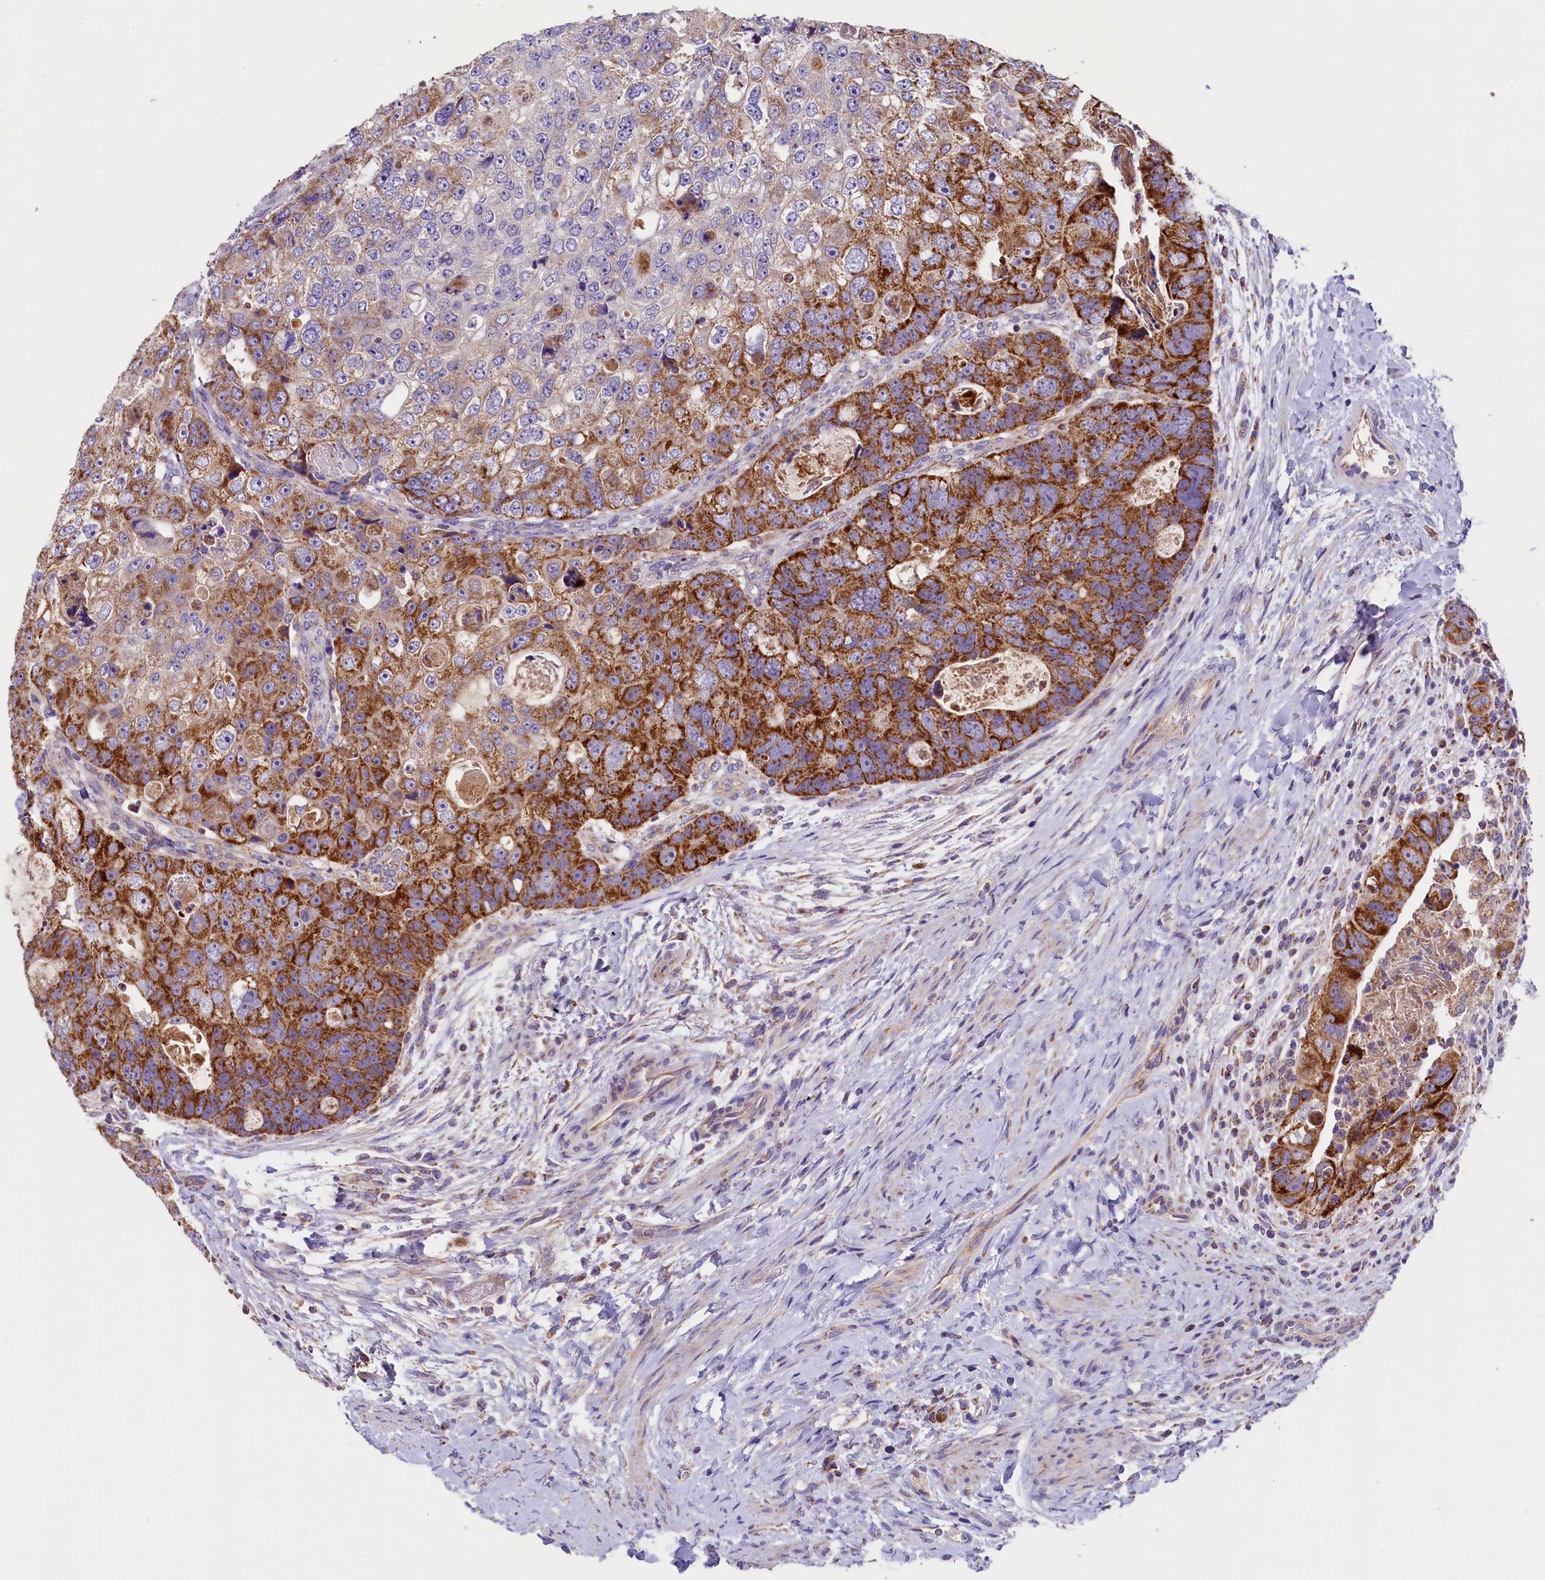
{"staining": {"intensity": "strong", "quantity": "25%-75%", "location": "cytoplasmic/membranous"}, "tissue": "colorectal cancer", "cell_type": "Tumor cells", "image_type": "cancer", "snomed": [{"axis": "morphology", "description": "Adenocarcinoma, NOS"}, {"axis": "topography", "description": "Rectum"}], "caption": "A brown stain shows strong cytoplasmic/membranous expression of a protein in human colorectal cancer tumor cells.", "gene": "PMPCB", "patient": {"sex": "male", "age": 59}}